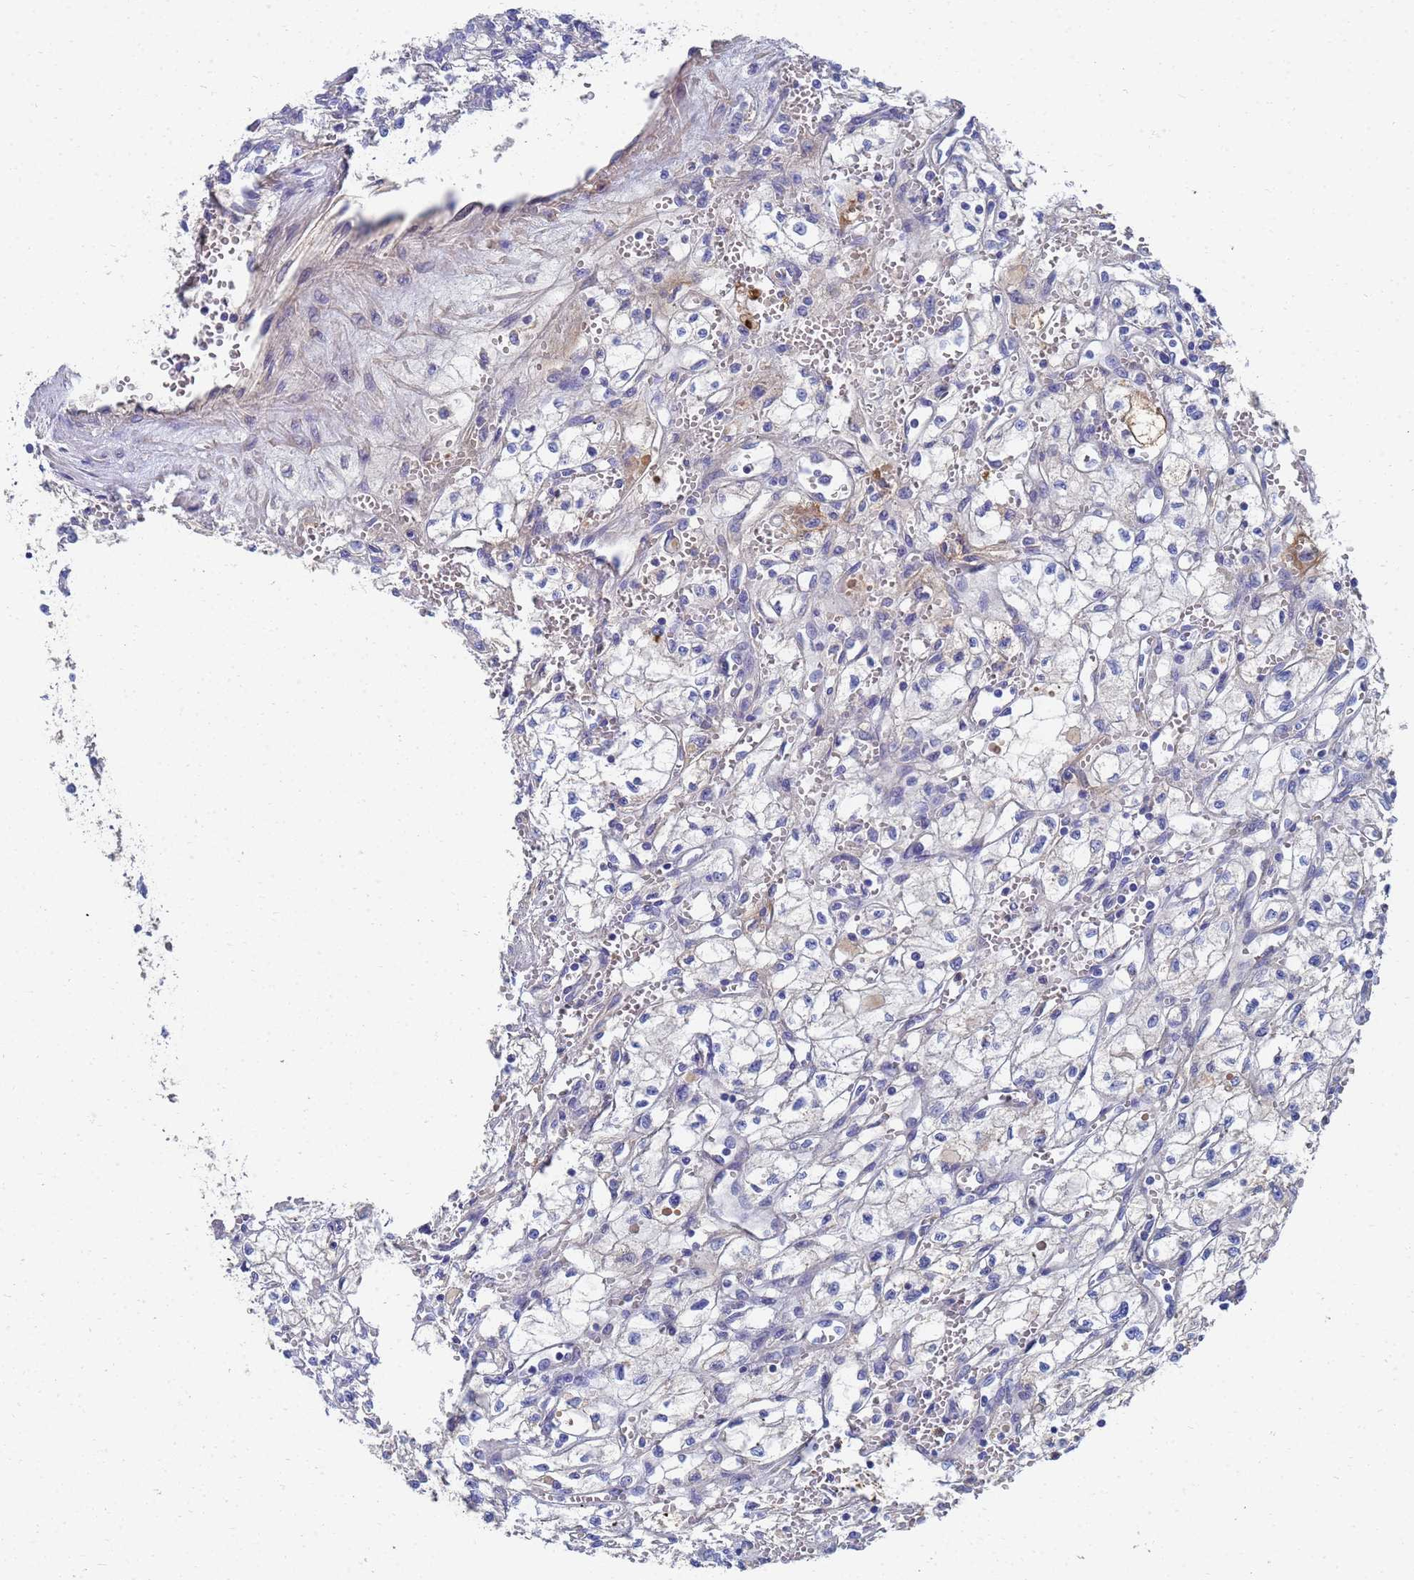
{"staining": {"intensity": "negative", "quantity": "none", "location": "none"}, "tissue": "renal cancer", "cell_type": "Tumor cells", "image_type": "cancer", "snomed": [{"axis": "morphology", "description": "Adenocarcinoma, NOS"}, {"axis": "topography", "description": "Kidney"}], "caption": "The image demonstrates no significant positivity in tumor cells of adenocarcinoma (renal). Brightfield microscopy of immunohistochemistry (IHC) stained with DAB (3,3'-diaminobenzidine) (brown) and hematoxylin (blue), captured at high magnification.", "gene": "LBX2", "patient": {"sex": "male", "age": 59}}